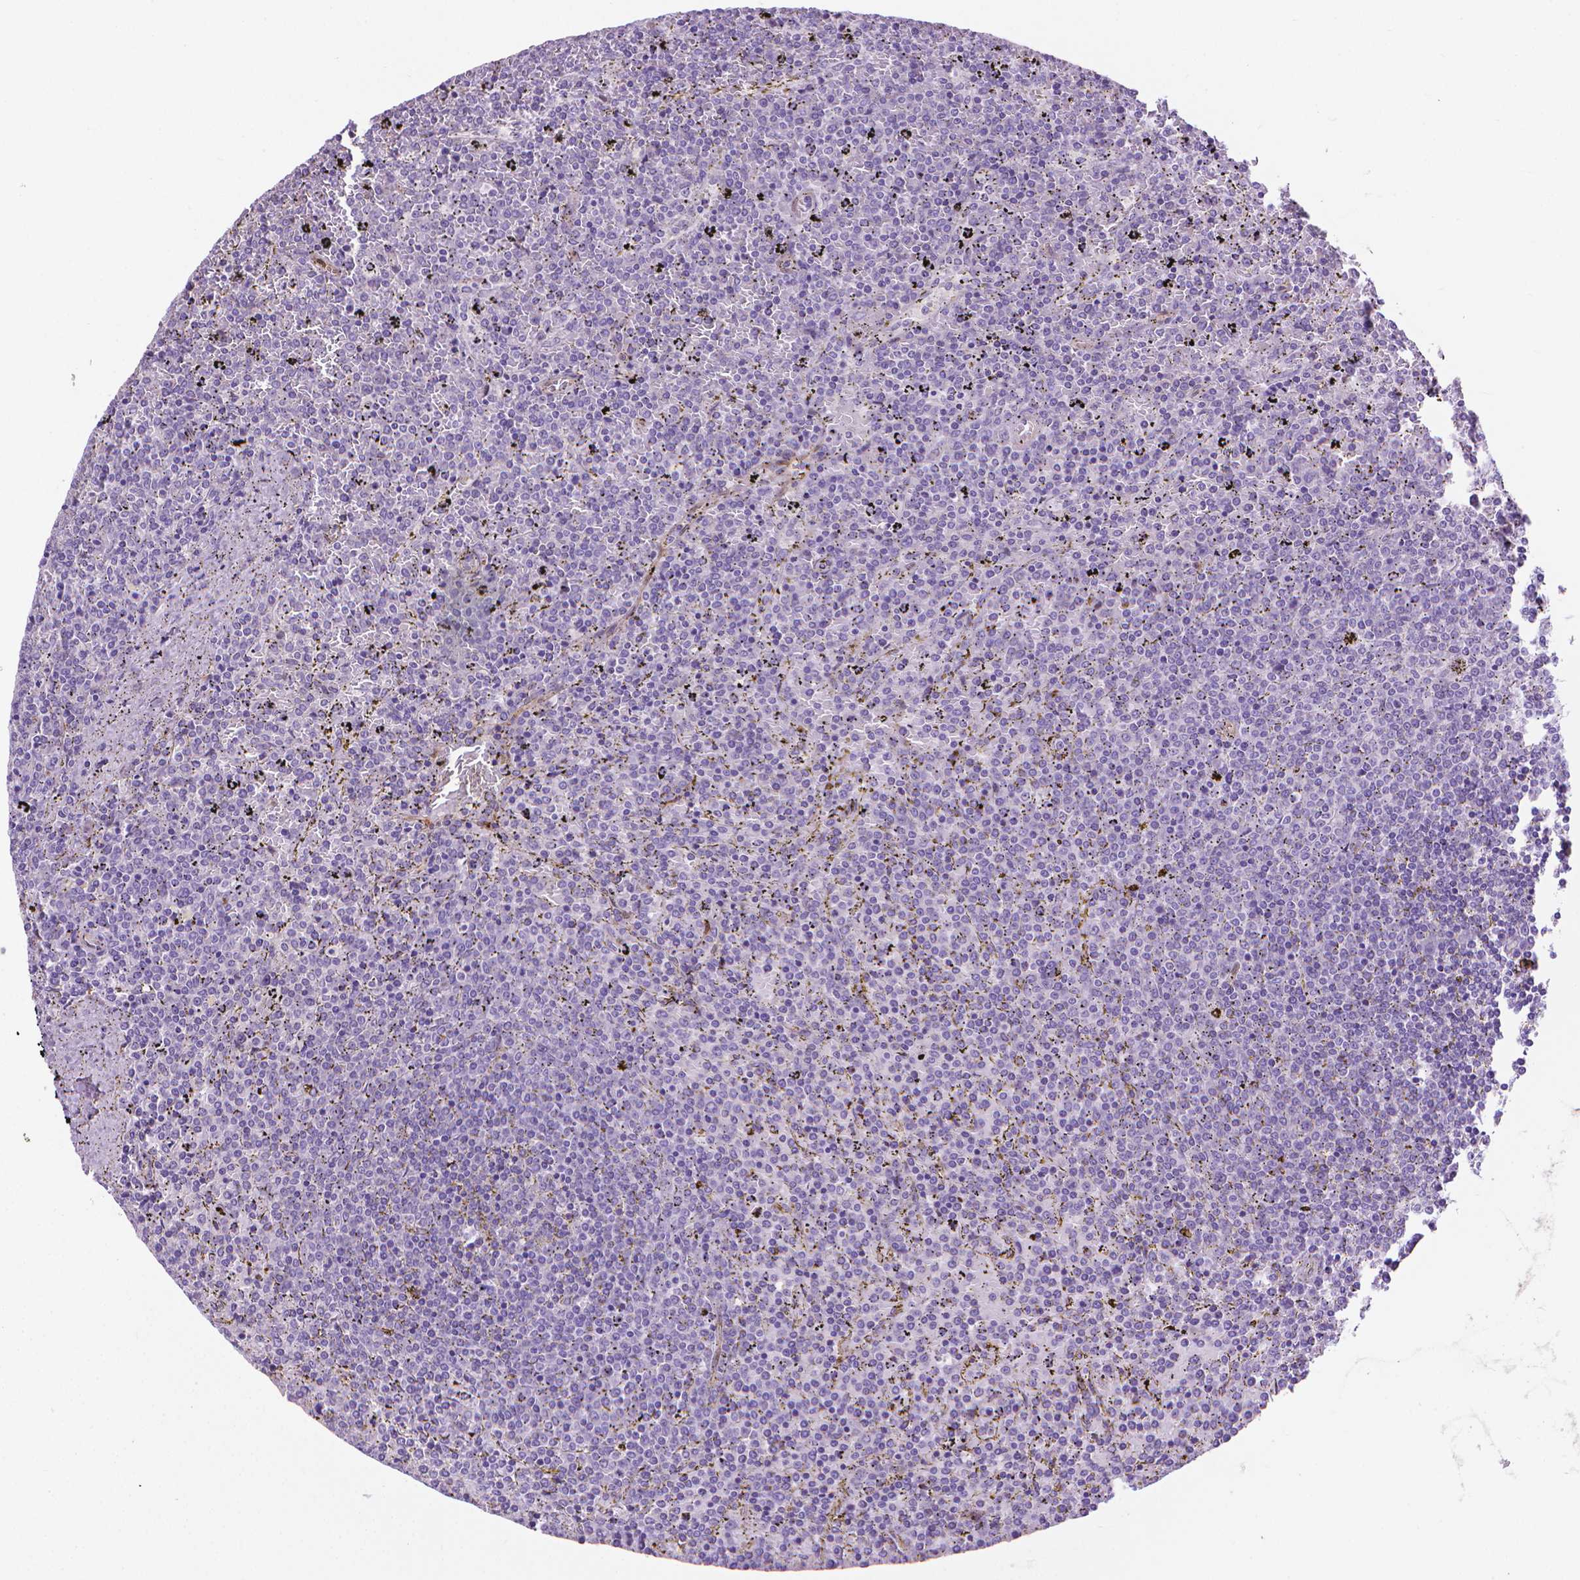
{"staining": {"intensity": "negative", "quantity": "none", "location": "none"}, "tissue": "lymphoma", "cell_type": "Tumor cells", "image_type": "cancer", "snomed": [{"axis": "morphology", "description": "Malignant lymphoma, non-Hodgkin's type, Low grade"}, {"axis": "topography", "description": "Spleen"}], "caption": "Tumor cells show no significant protein positivity in lymphoma. (DAB immunohistochemistry (IHC) visualized using brightfield microscopy, high magnification).", "gene": "CLIC4", "patient": {"sex": "female", "age": 77}}